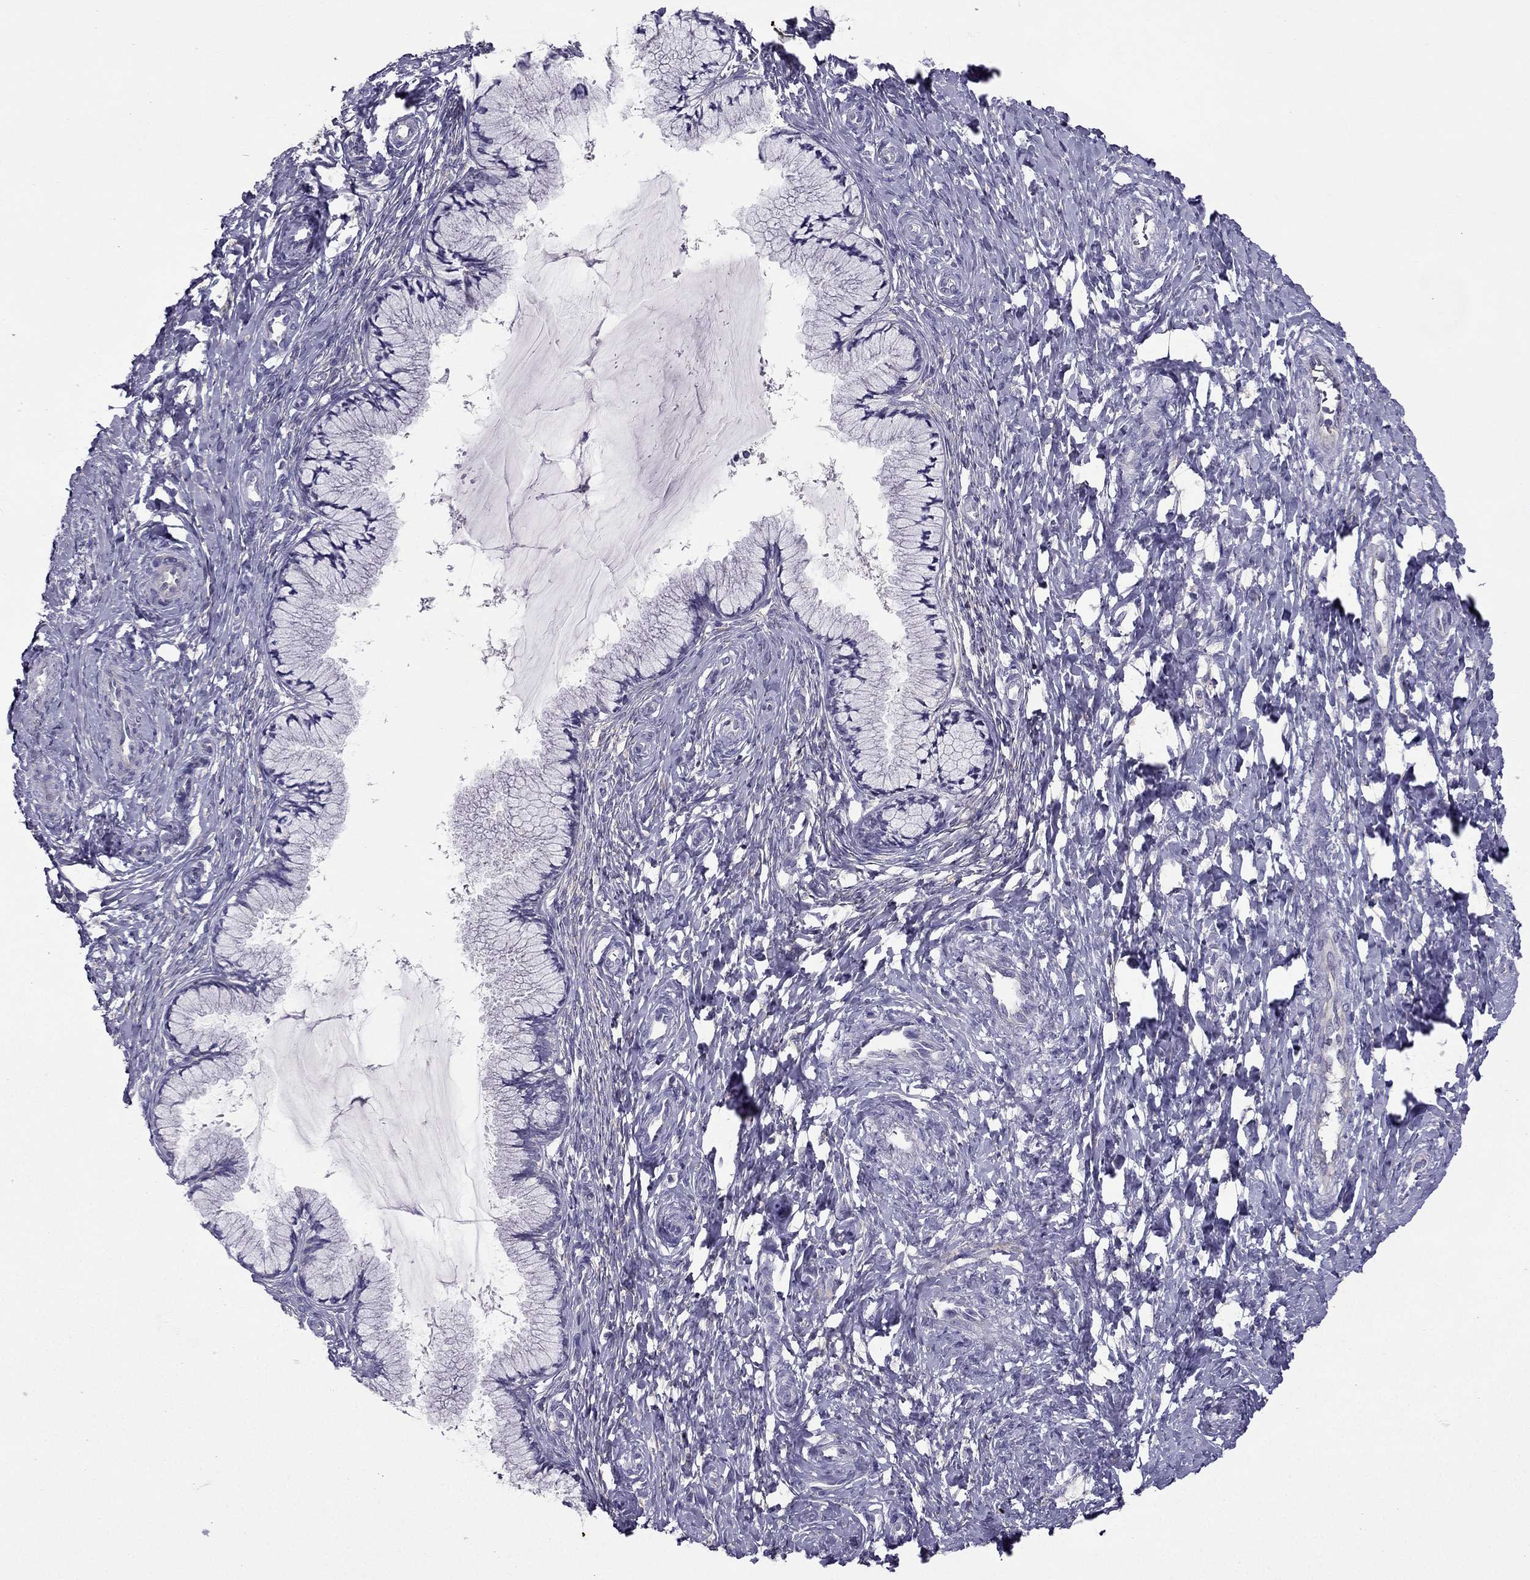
{"staining": {"intensity": "negative", "quantity": "none", "location": "none"}, "tissue": "cervix", "cell_type": "Glandular cells", "image_type": "normal", "snomed": [{"axis": "morphology", "description": "Normal tissue, NOS"}, {"axis": "topography", "description": "Cervix"}], "caption": "Immunohistochemistry photomicrograph of unremarkable cervix stained for a protein (brown), which displays no positivity in glandular cells.", "gene": "SYT5", "patient": {"sex": "female", "age": 37}}